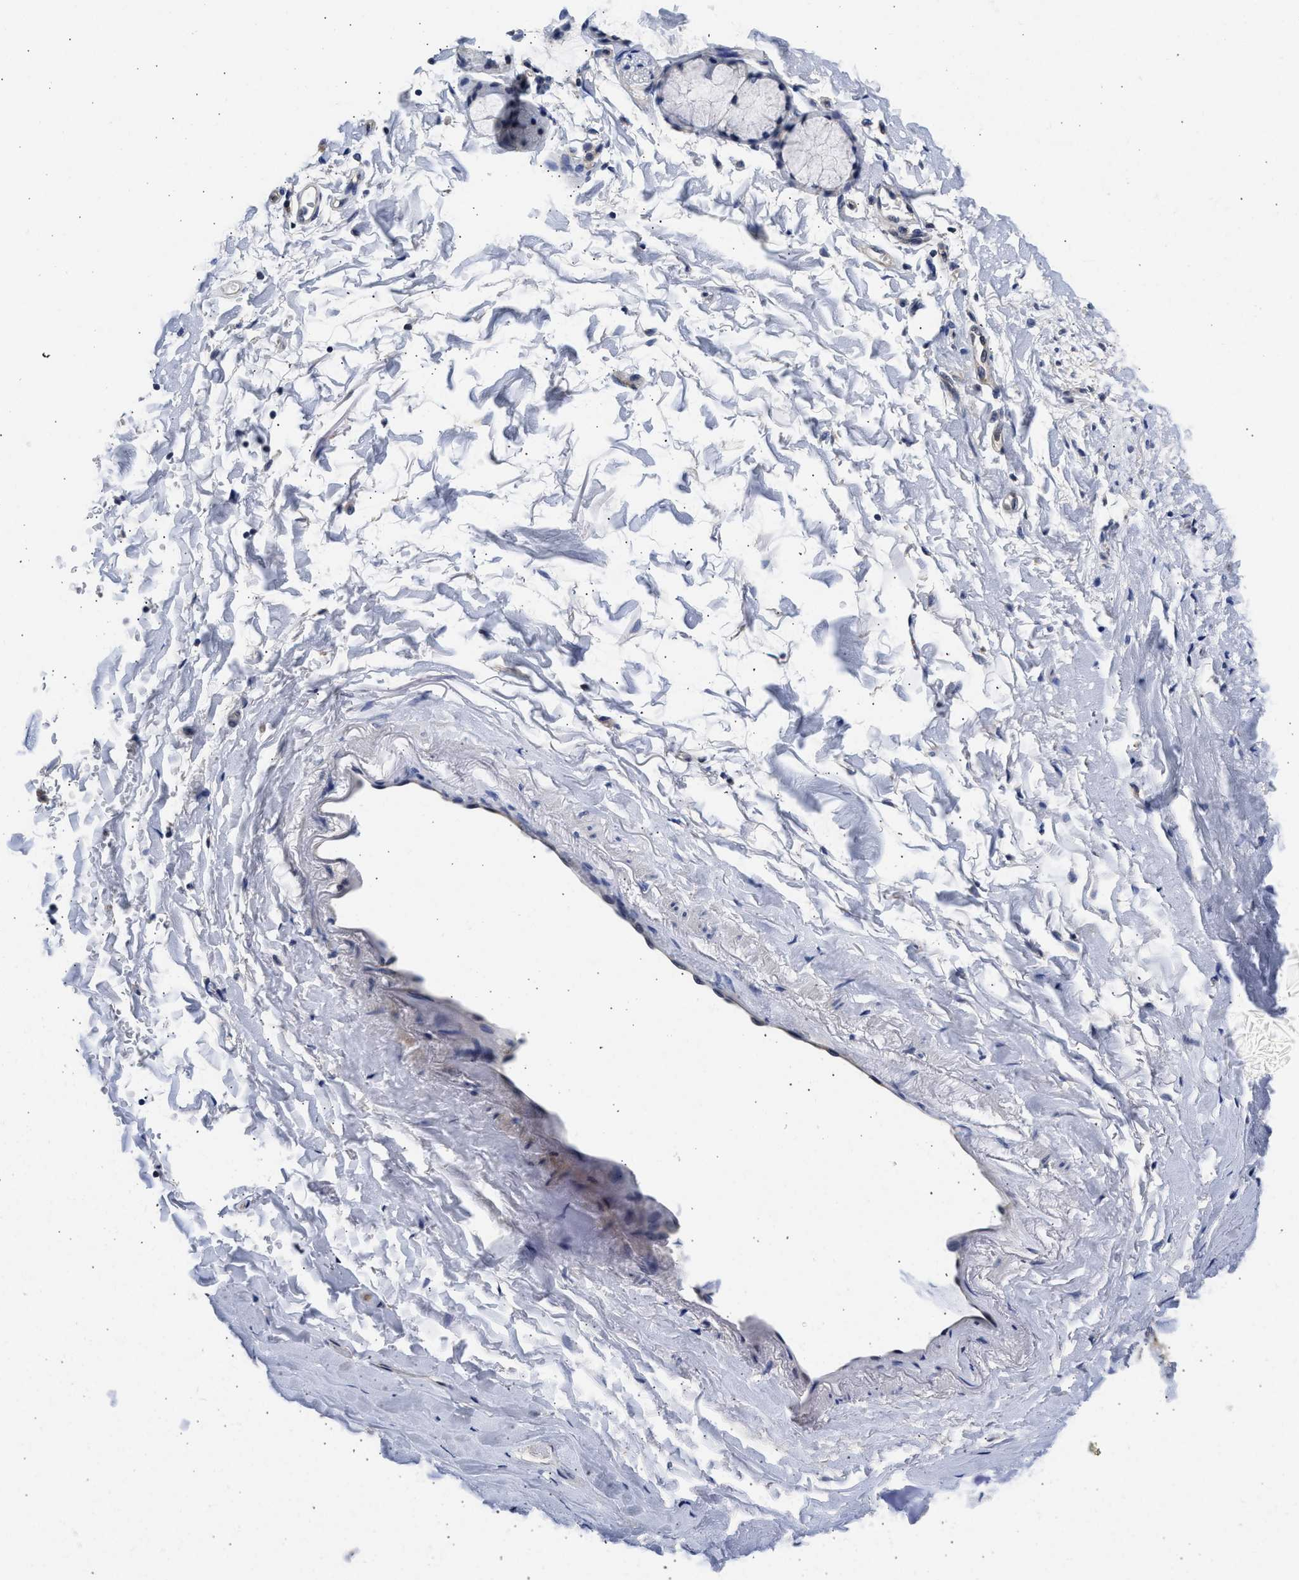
{"staining": {"intensity": "negative", "quantity": "none", "location": "none"}, "tissue": "adipose tissue", "cell_type": "Adipocytes", "image_type": "normal", "snomed": [{"axis": "morphology", "description": "Normal tissue, NOS"}, {"axis": "topography", "description": "Cartilage tissue"}, {"axis": "topography", "description": "Bronchus"}], "caption": "IHC photomicrograph of normal adipose tissue: adipose tissue stained with DAB (3,3'-diaminobenzidine) reveals no significant protein staining in adipocytes.", "gene": "XPO5", "patient": {"sex": "female", "age": 73}}